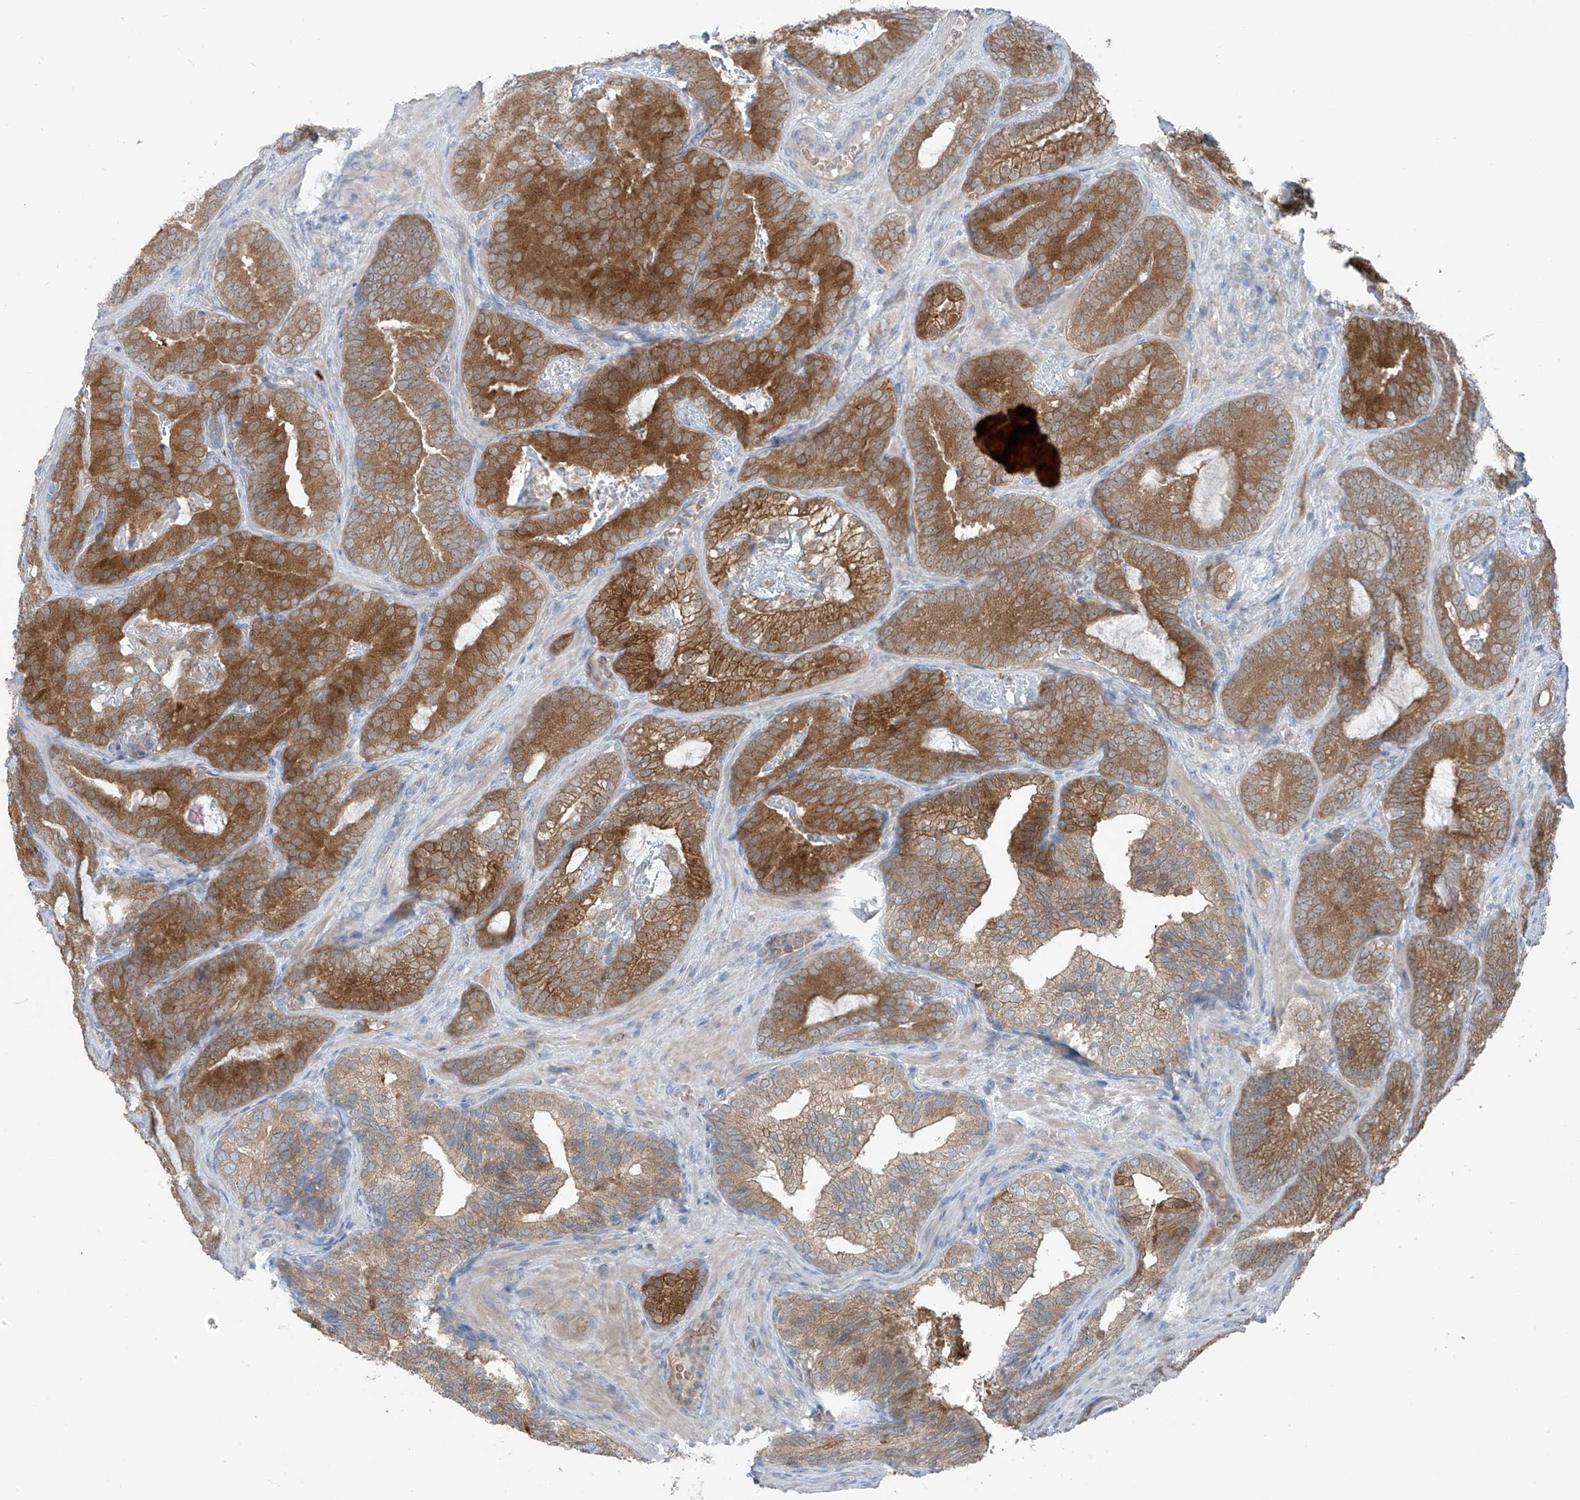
{"staining": {"intensity": "moderate", "quantity": ">75%", "location": "cytoplasmic/membranous"}, "tissue": "prostate cancer", "cell_type": "Tumor cells", "image_type": "cancer", "snomed": [{"axis": "morphology", "description": "Adenocarcinoma, High grade"}, {"axis": "topography", "description": "Prostate"}], "caption": "Tumor cells demonstrate moderate cytoplasmic/membranous positivity in approximately >75% of cells in prostate cancer.", "gene": "SLC12A6", "patient": {"sex": "male", "age": 66}}